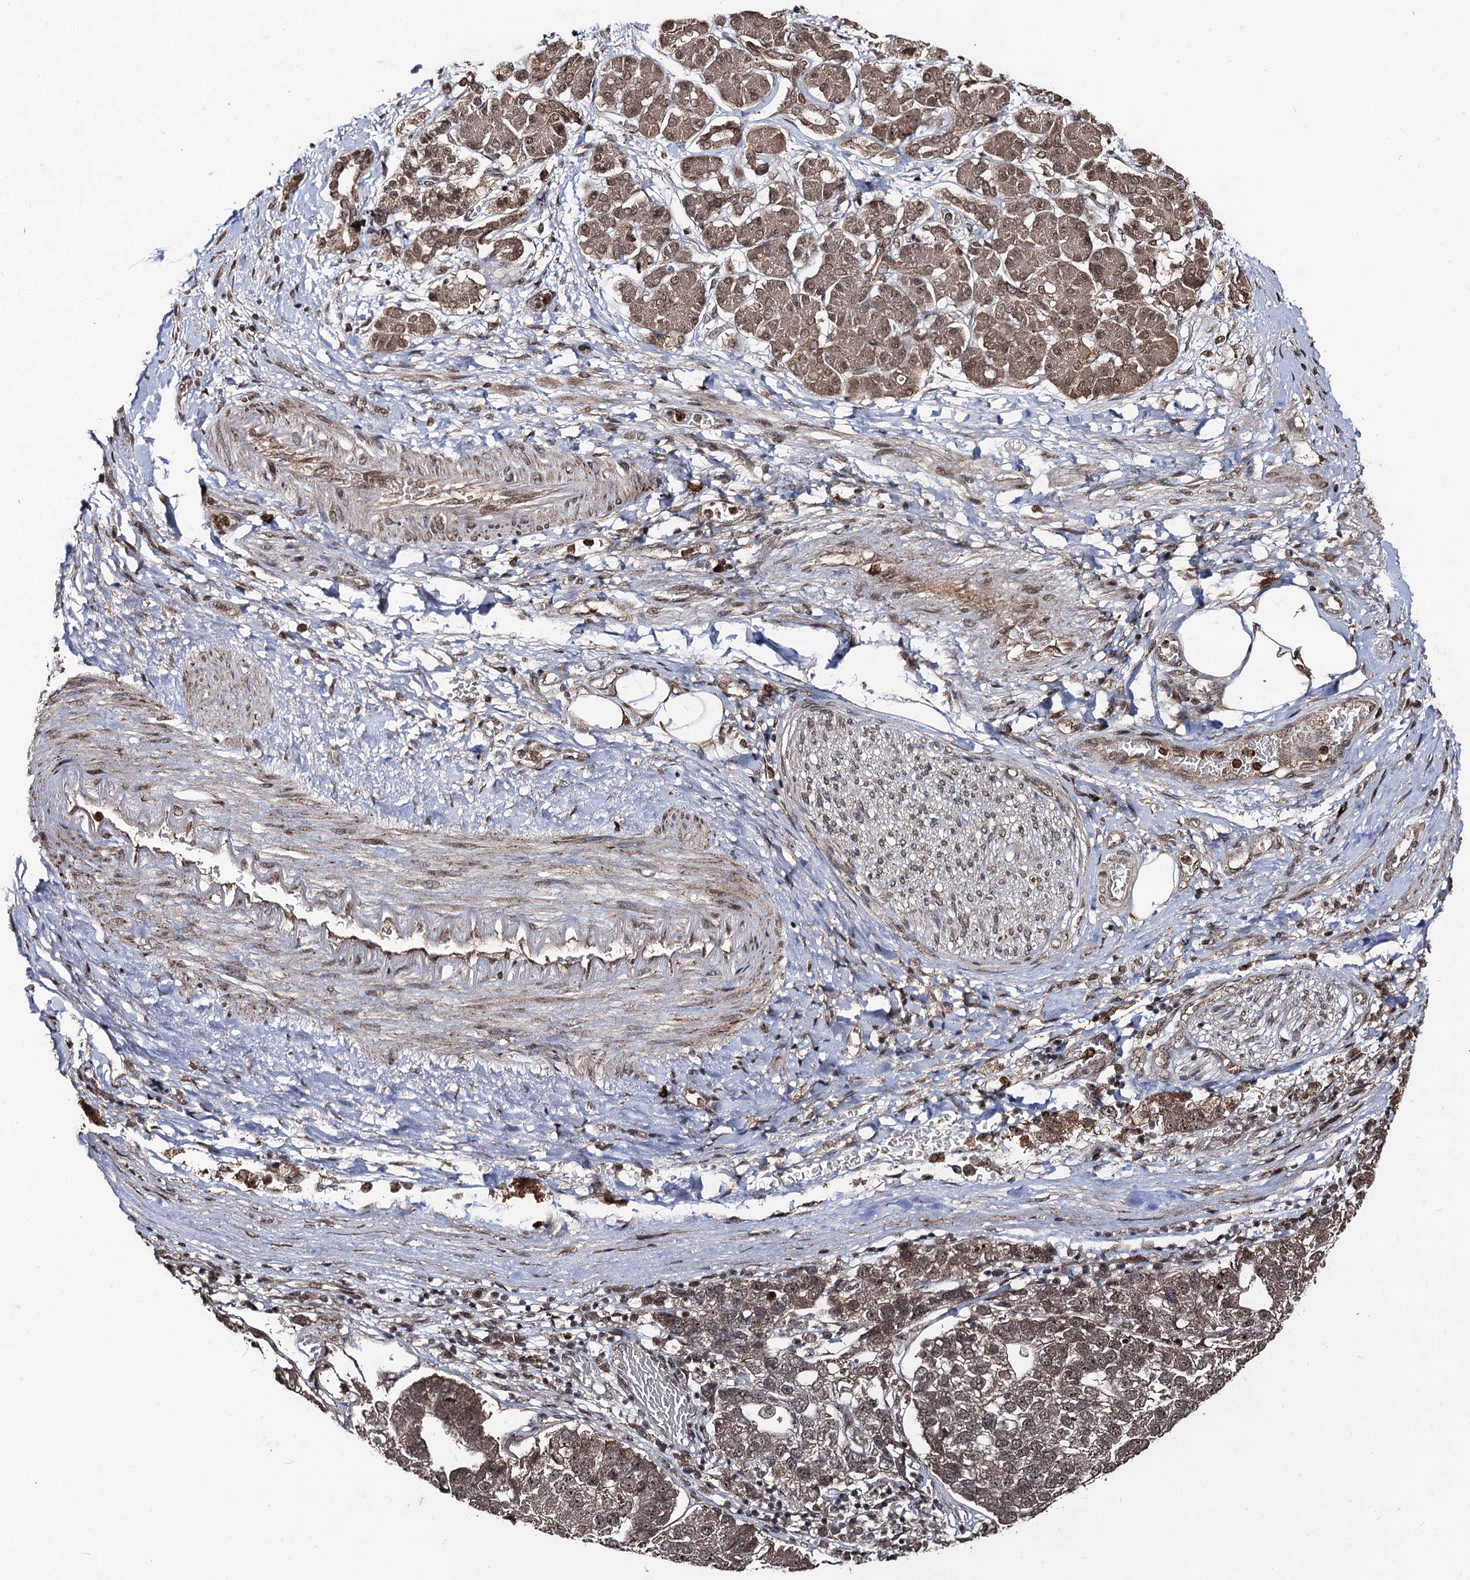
{"staining": {"intensity": "weak", "quantity": "25%-75%", "location": "cytoplasmic/membranous,nuclear"}, "tissue": "pancreatic cancer", "cell_type": "Tumor cells", "image_type": "cancer", "snomed": [{"axis": "morphology", "description": "Adenocarcinoma, NOS"}, {"axis": "topography", "description": "Pancreas"}], "caption": "The photomicrograph demonstrates immunohistochemical staining of adenocarcinoma (pancreatic). There is weak cytoplasmic/membranous and nuclear positivity is seen in approximately 25%-75% of tumor cells.", "gene": "SFSWAP", "patient": {"sex": "female", "age": 61}}